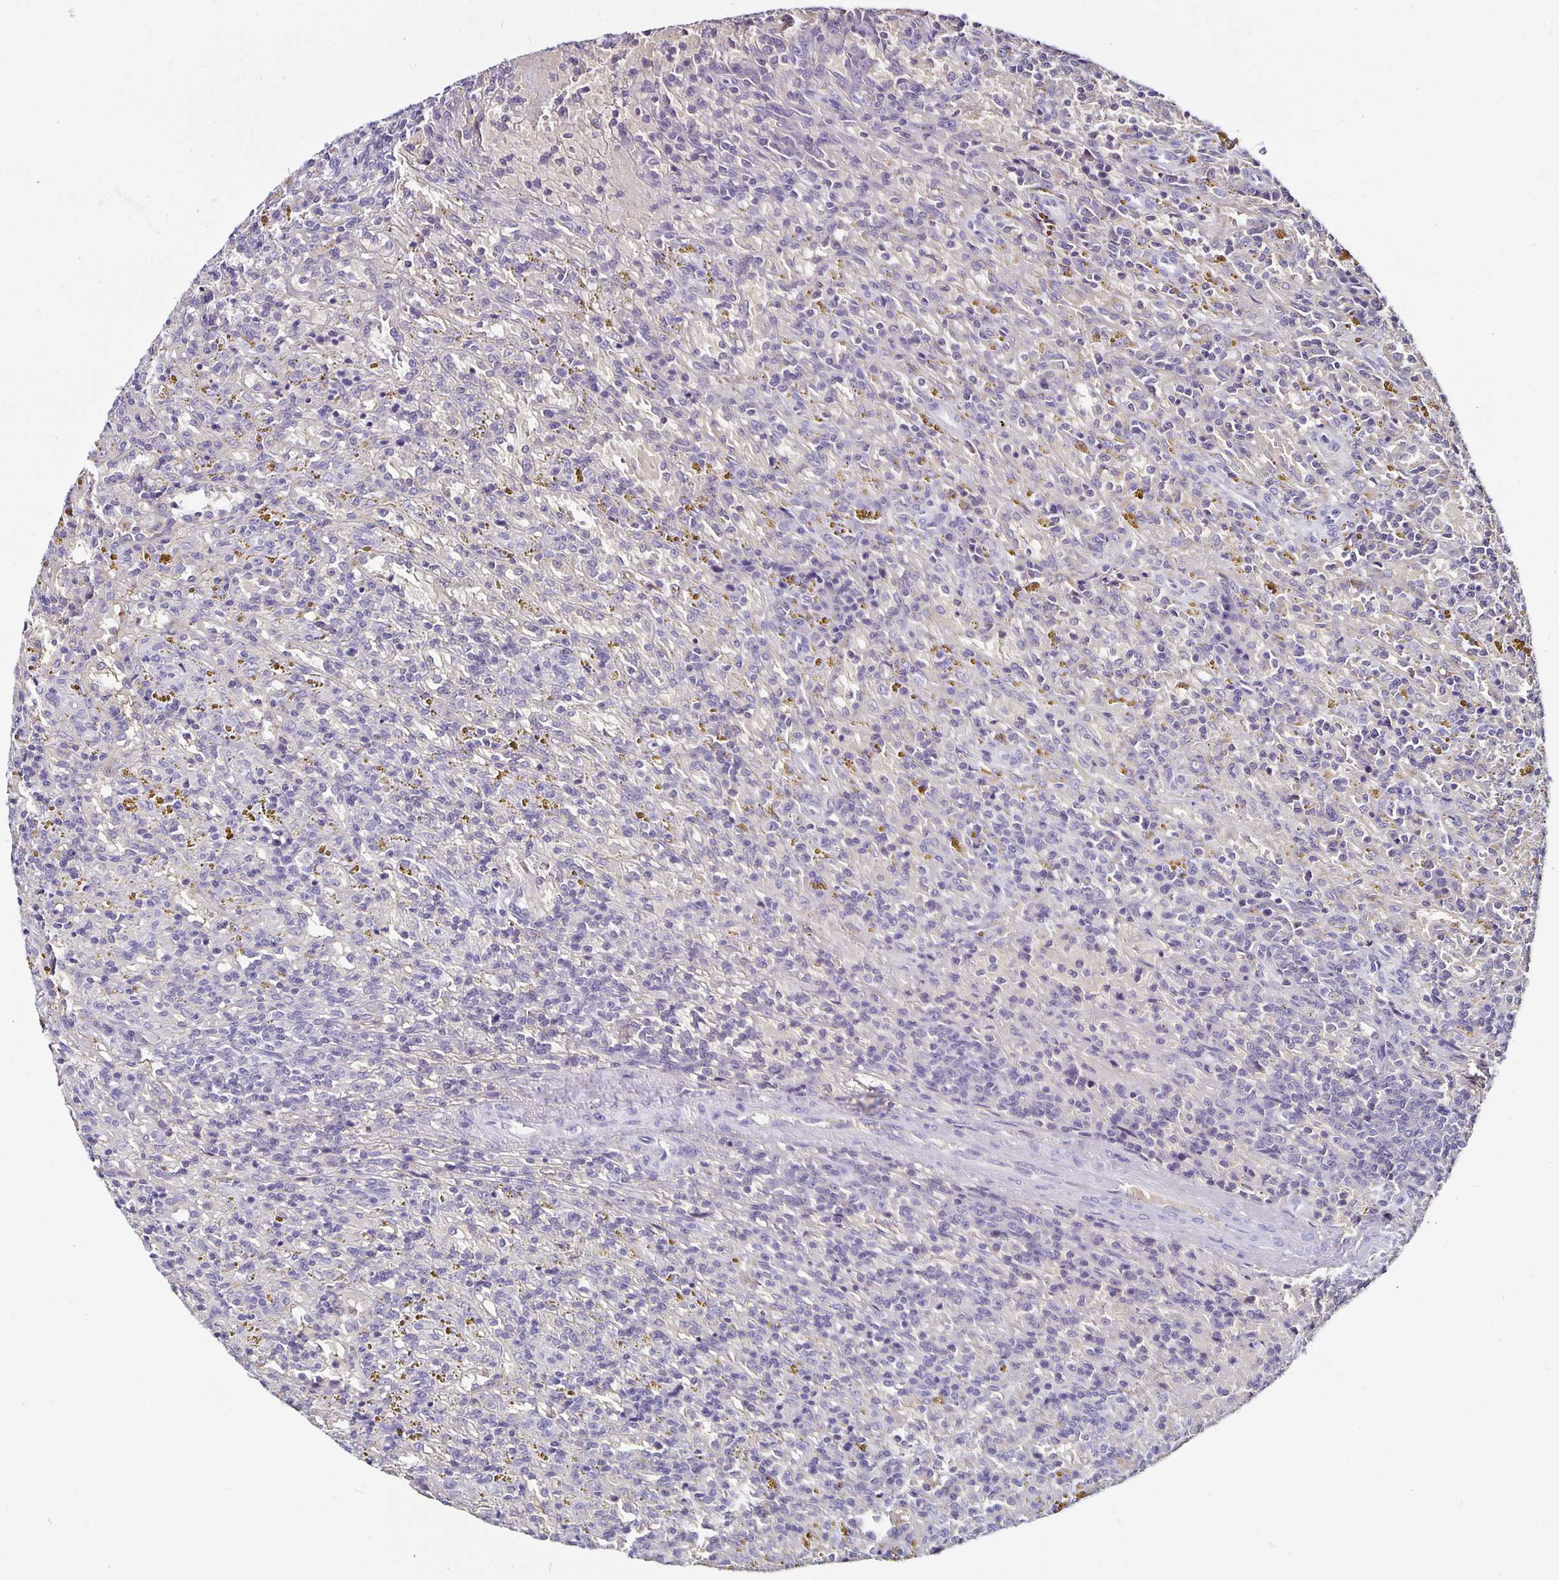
{"staining": {"intensity": "negative", "quantity": "none", "location": "none"}, "tissue": "lymphoma", "cell_type": "Tumor cells", "image_type": "cancer", "snomed": [{"axis": "morphology", "description": "Malignant lymphoma, non-Hodgkin's type, Low grade"}, {"axis": "topography", "description": "Spleen"}], "caption": "IHC micrograph of neoplastic tissue: low-grade malignant lymphoma, non-Hodgkin's type stained with DAB (3,3'-diaminobenzidine) demonstrates no significant protein positivity in tumor cells. Nuclei are stained in blue.", "gene": "TTR", "patient": {"sex": "female", "age": 65}}